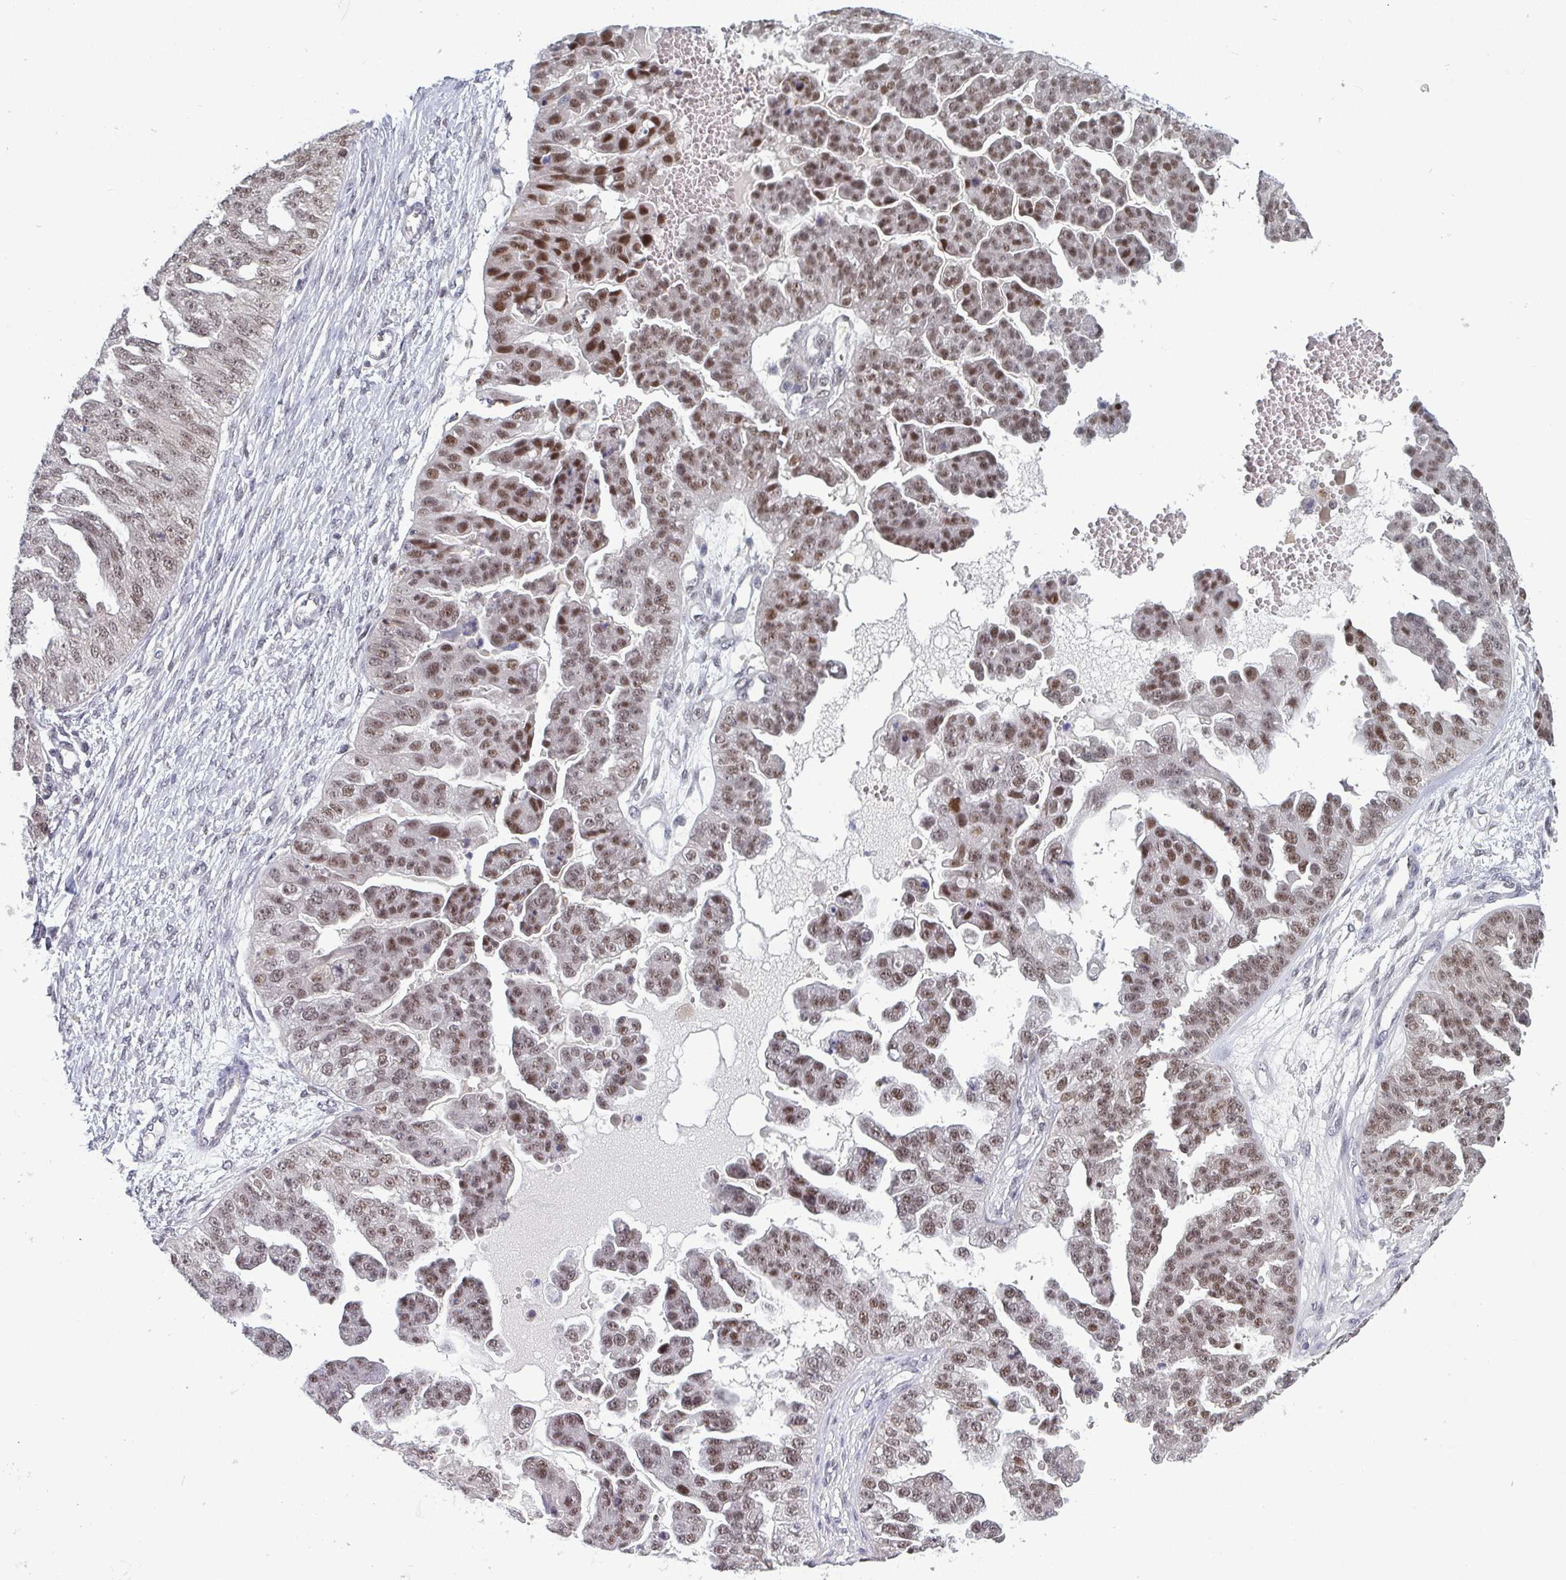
{"staining": {"intensity": "moderate", "quantity": ">75%", "location": "nuclear"}, "tissue": "ovarian cancer", "cell_type": "Tumor cells", "image_type": "cancer", "snomed": [{"axis": "morphology", "description": "Cystadenocarcinoma, serous, NOS"}, {"axis": "topography", "description": "Ovary"}], "caption": "Immunohistochemistry histopathology image of neoplastic tissue: human serous cystadenocarcinoma (ovarian) stained using IHC shows medium levels of moderate protein expression localized specifically in the nuclear of tumor cells, appearing as a nuclear brown color.", "gene": "ATF1", "patient": {"sex": "female", "age": 58}}